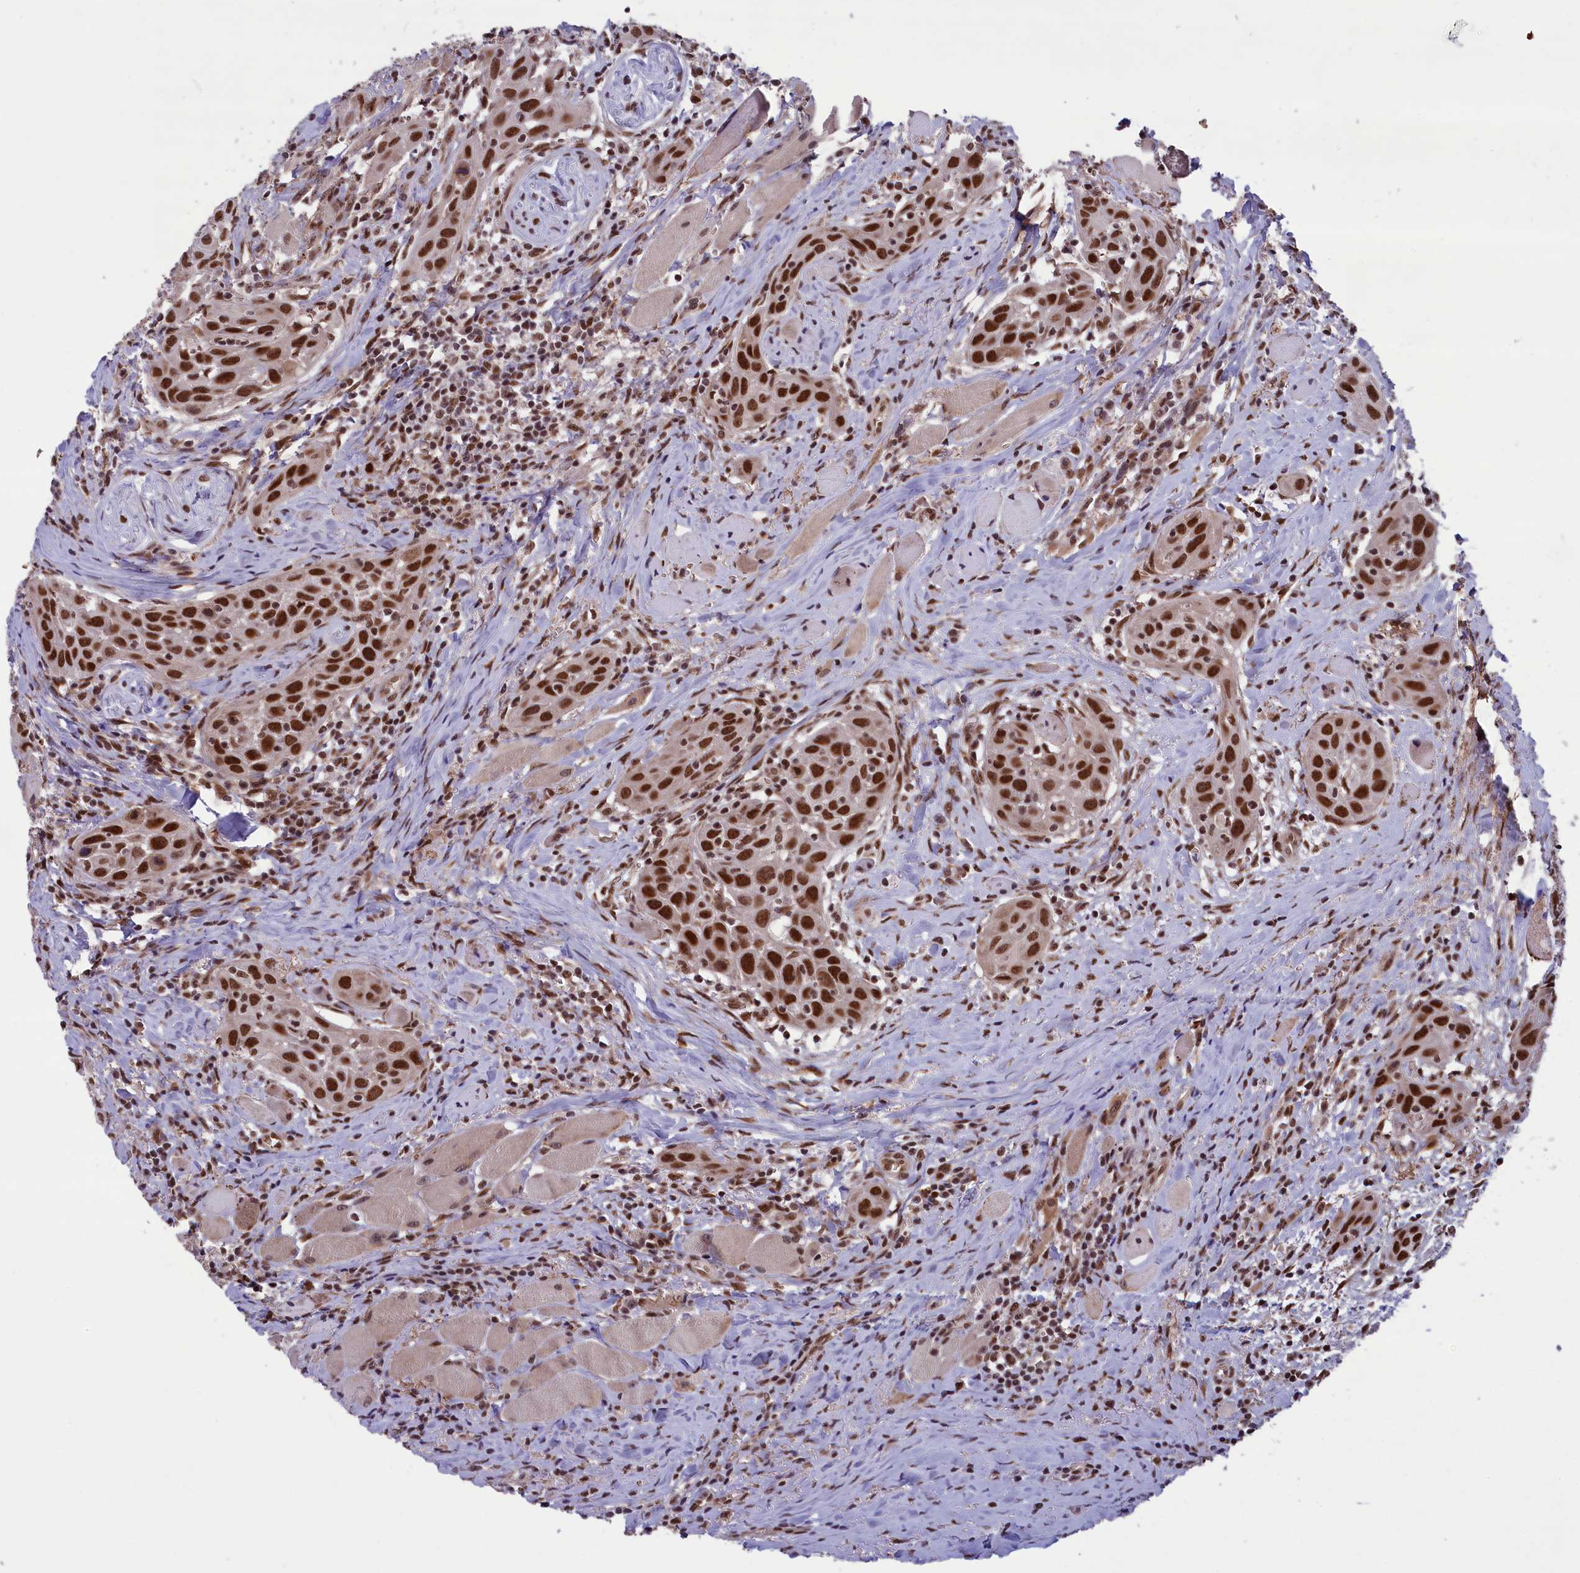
{"staining": {"intensity": "strong", "quantity": ">75%", "location": "nuclear"}, "tissue": "head and neck cancer", "cell_type": "Tumor cells", "image_type": "cancer", "snomed": [{"axis": "morphology", "description": "Squamous cell carcinoma, NOS"}, {"axis": "topography", "description": "Oral tissue"}, {"axis": "topography", "description": "Head-Neck"}], "caption": "Immunohistochemical staining of human head and neck cancer (squamous cell carcinoma) displays strong nuclear protein staining in about >75% of tumor cells. (Stains: DAB (3,3'-diaminobenzidine) in brown, nuclei in blue, Microscopy: brightfield microscopy at high magnification).", "gene": "MPHOSPH8", "patient": {"sex": "female", "age": 50}}